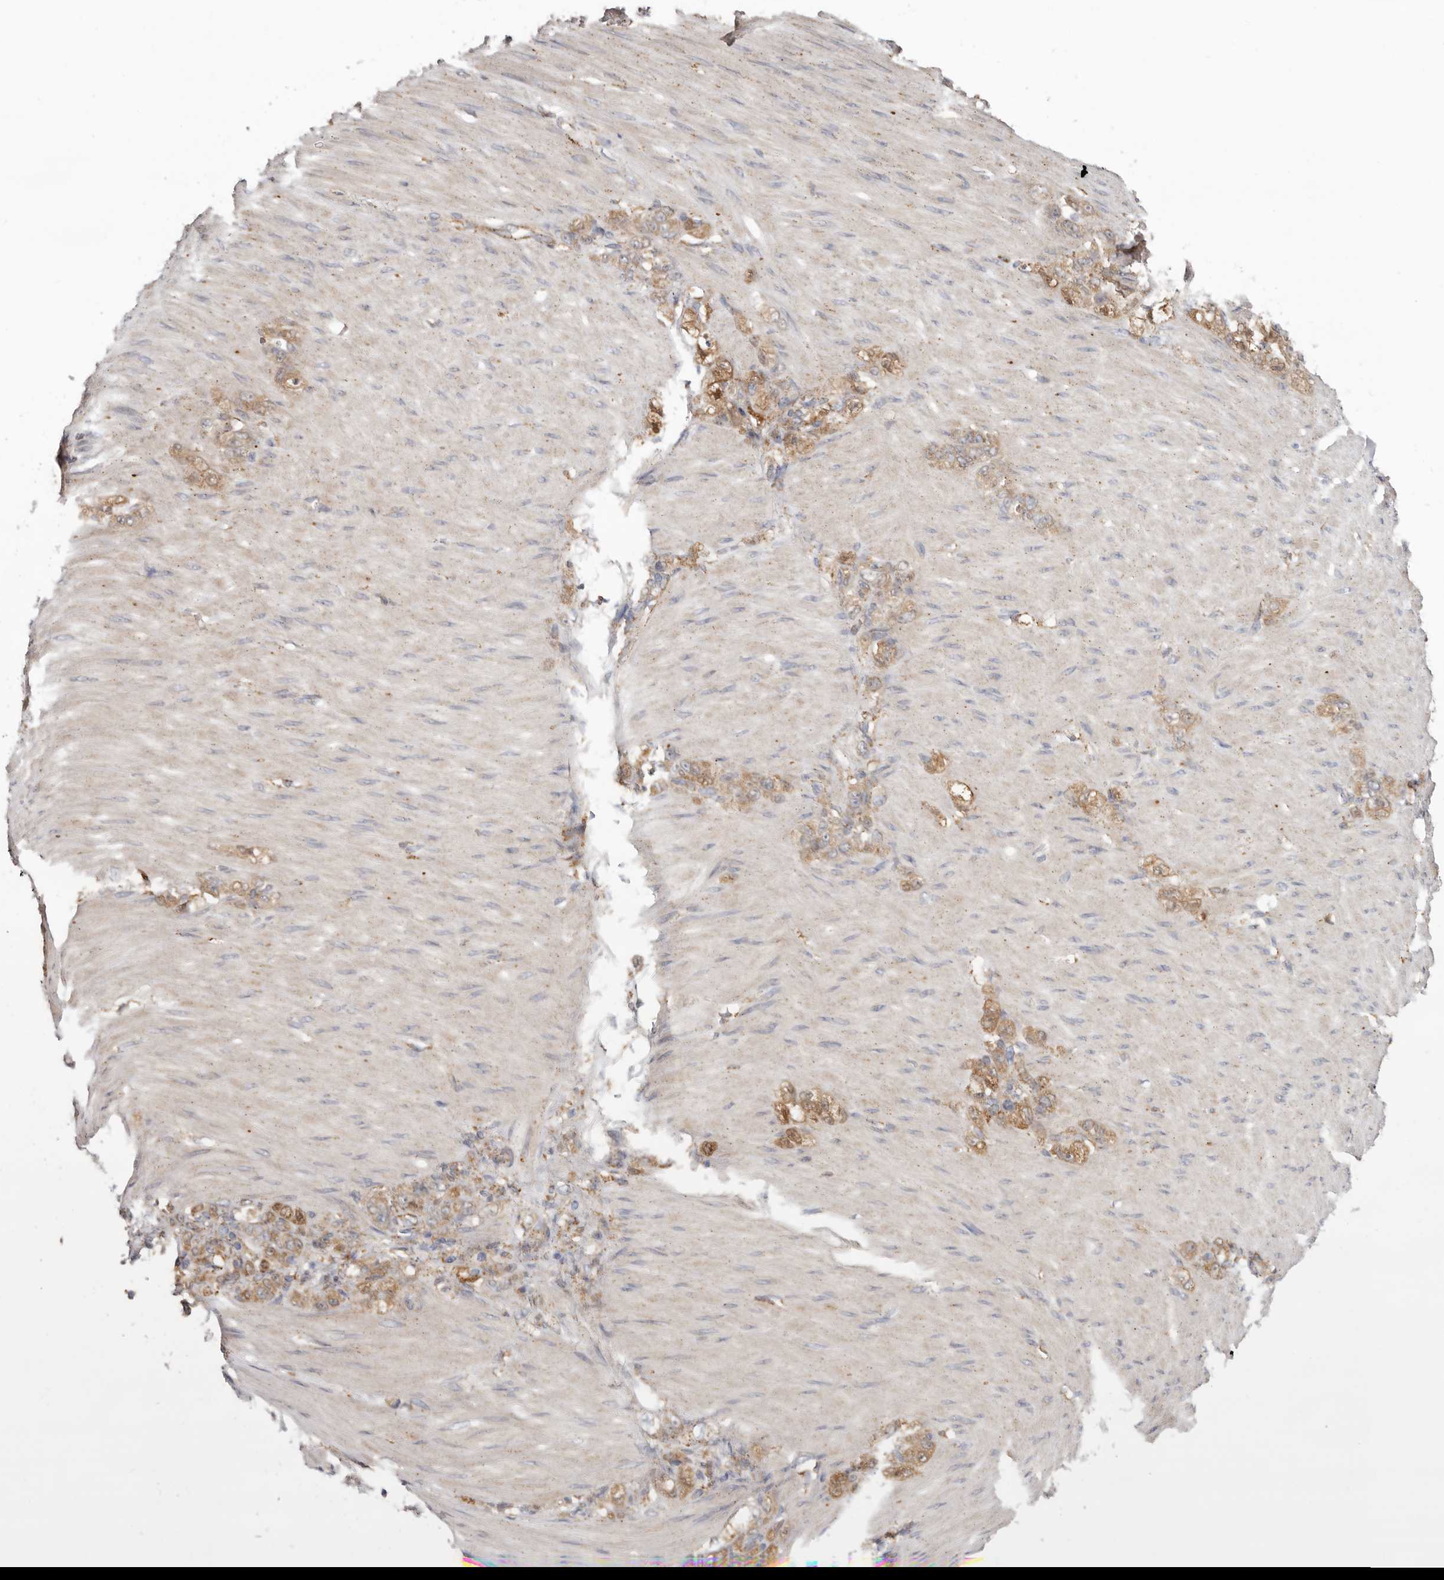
{"staining": {"intensity": "moderate", "quantity": ">75%", "location": "cytoplasmic/membranous"}, "tissue": "stomach cancer", "cell_type": "Tumor cells", "image_type": "cancer", "snomed": [{"axis": "morphology", "description": "Normal tissue, NOS"}, {"axis": "morphology", "description": "Adenocarcinoma, NOS"}, {"axis": "topography", "description": "Stomach"}], "caption": "Protein expression analysis of human stomach cancer reveals moderate cytoplasmic/membranous expression in about >75% of tumor cells.", "gene": "GRN", "patient": {"sex": "male", "age": 82}}